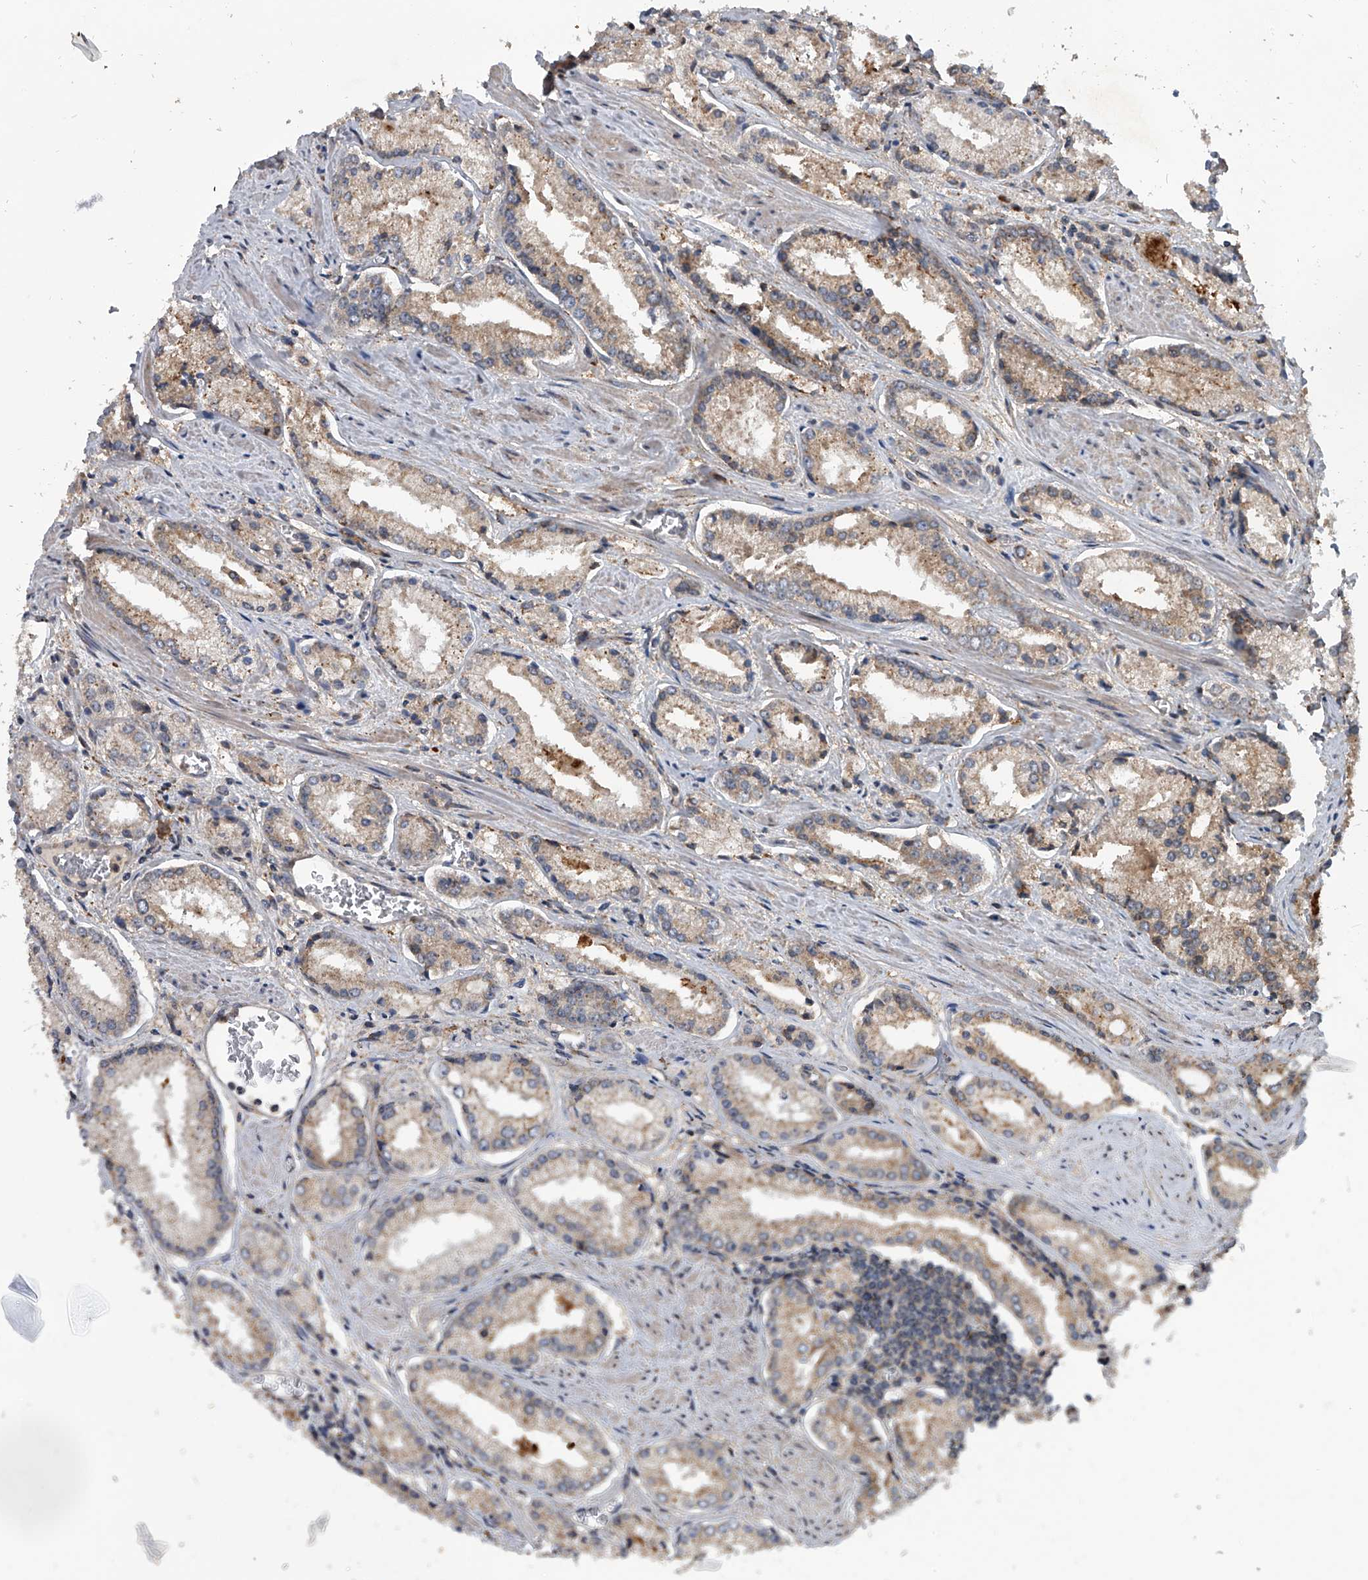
{"staining": {"intensity": "weak", "quantity": "25%-75%", "location": "cytoplasmic/membranous"}, "tissue": "prostate cancer", "cell_type": "Tumor cells", "image_type": "cancer", "snomed": [{"axis": "morphology", "description": "Adenocarcinoma, Low grade"}, {"axis": "topography", "description": "Prostate"}], "caption": "The histopathology image displays immunohistochemical staining of prostate cancer (low-grade adenocarcinoma). There is weak cytoplasmic/membranous staining is present in about 25%-75% of tumor cells.", "gene": "GEMIN8", "patient": {"sex": "male", "age": 54}}